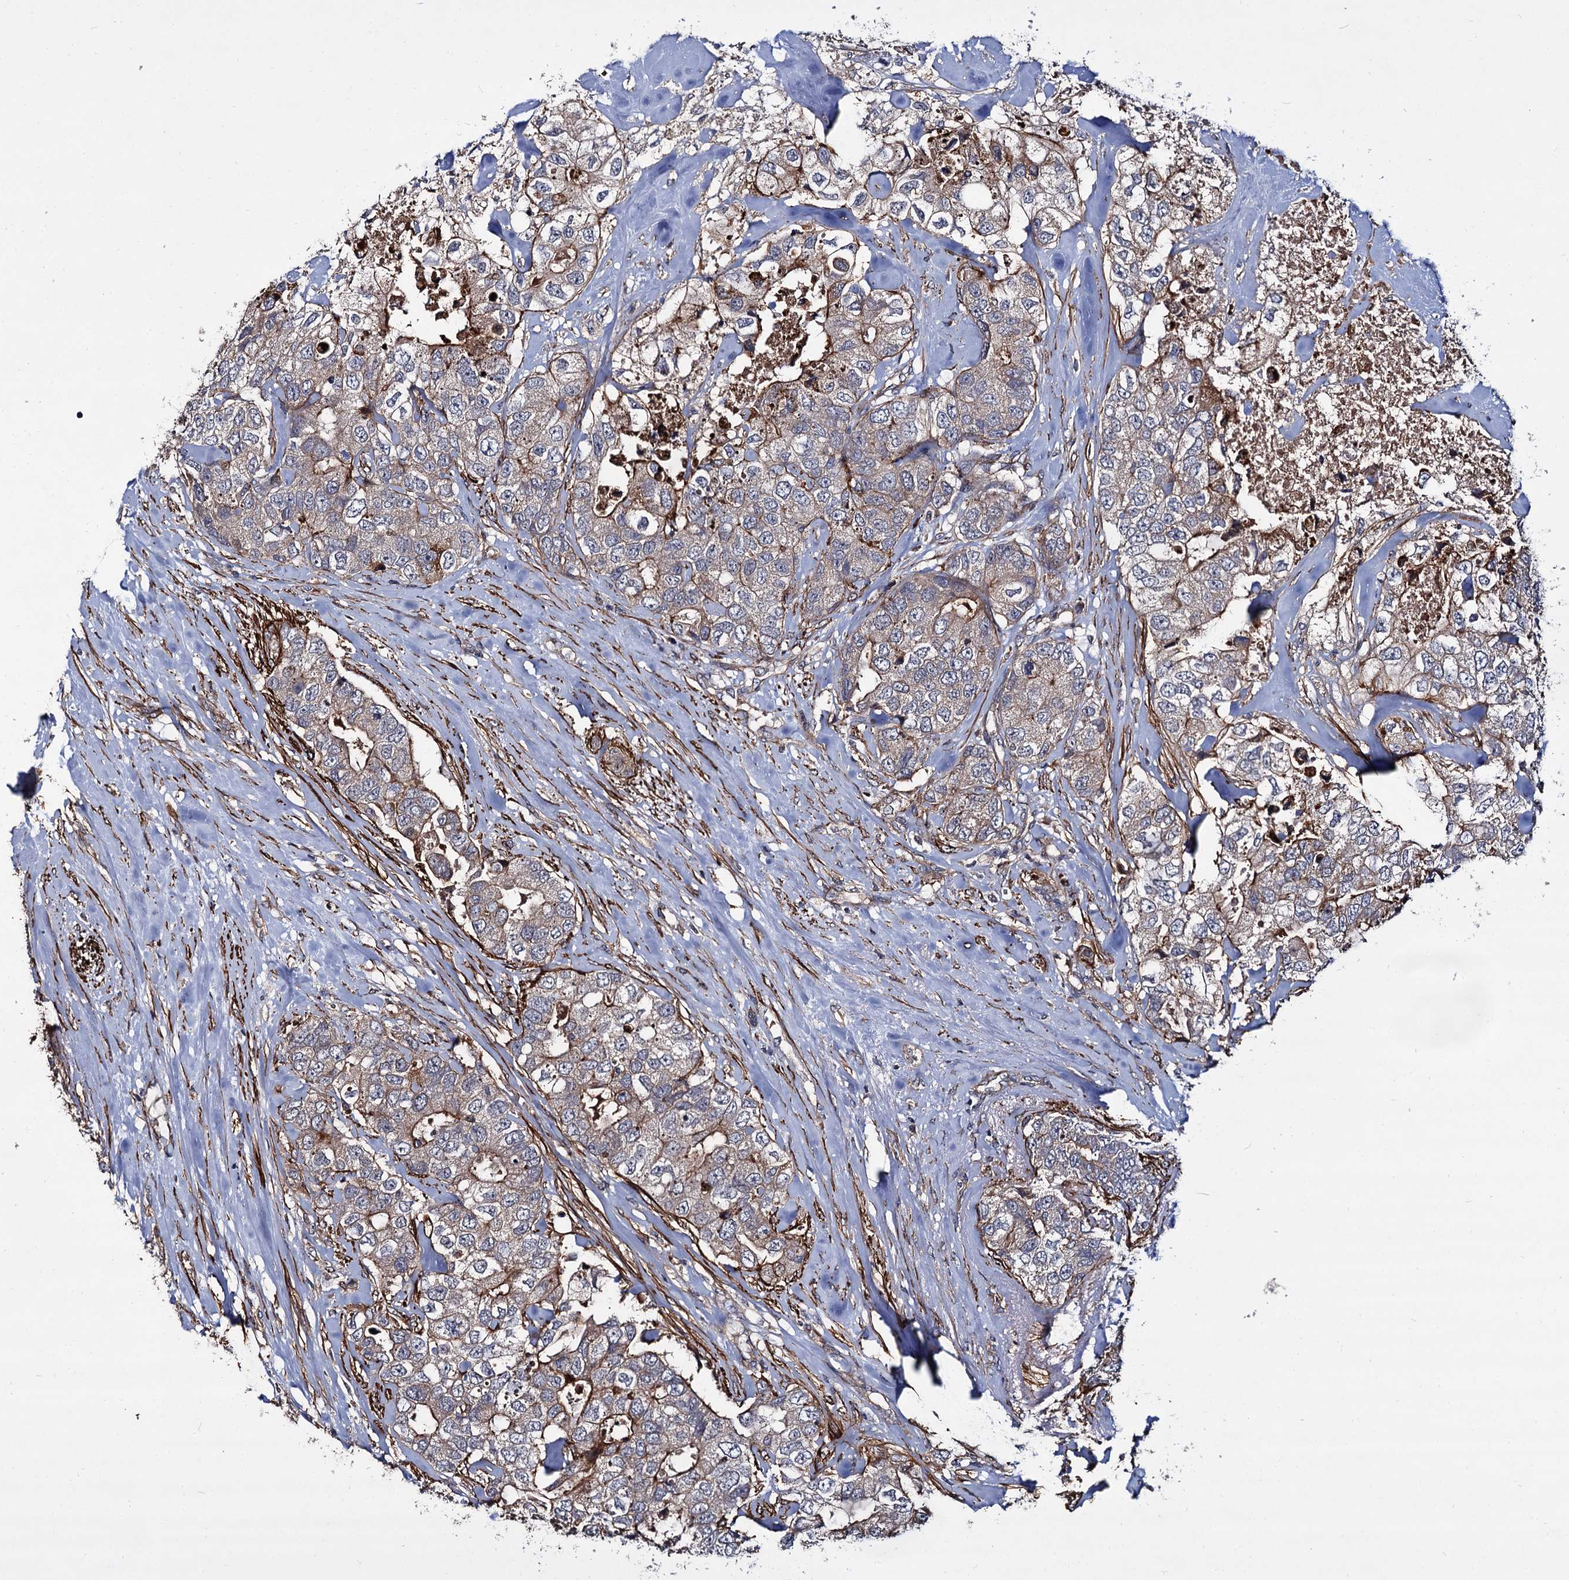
{"staining": {"intensity": "moderate", "quantity": "<25%", "location": "cytoplasmic/membranous"}, "tissue": "breast cancer", "cell_type": "Tumor cells", "image_type": "cancer", "snomed": [{"axis": "morphology", "description": "Duct carcinoma"}, {"axis": "topography", "description": "Breast"}], "caption": "High-power microscopy captured an IHC image of breast cancer, revealing moderate cytoplasmic/membranous expression in about <25% of tumor cells.", "gene": "ISM2", "patient": {"sex": "female", "age": 62}}